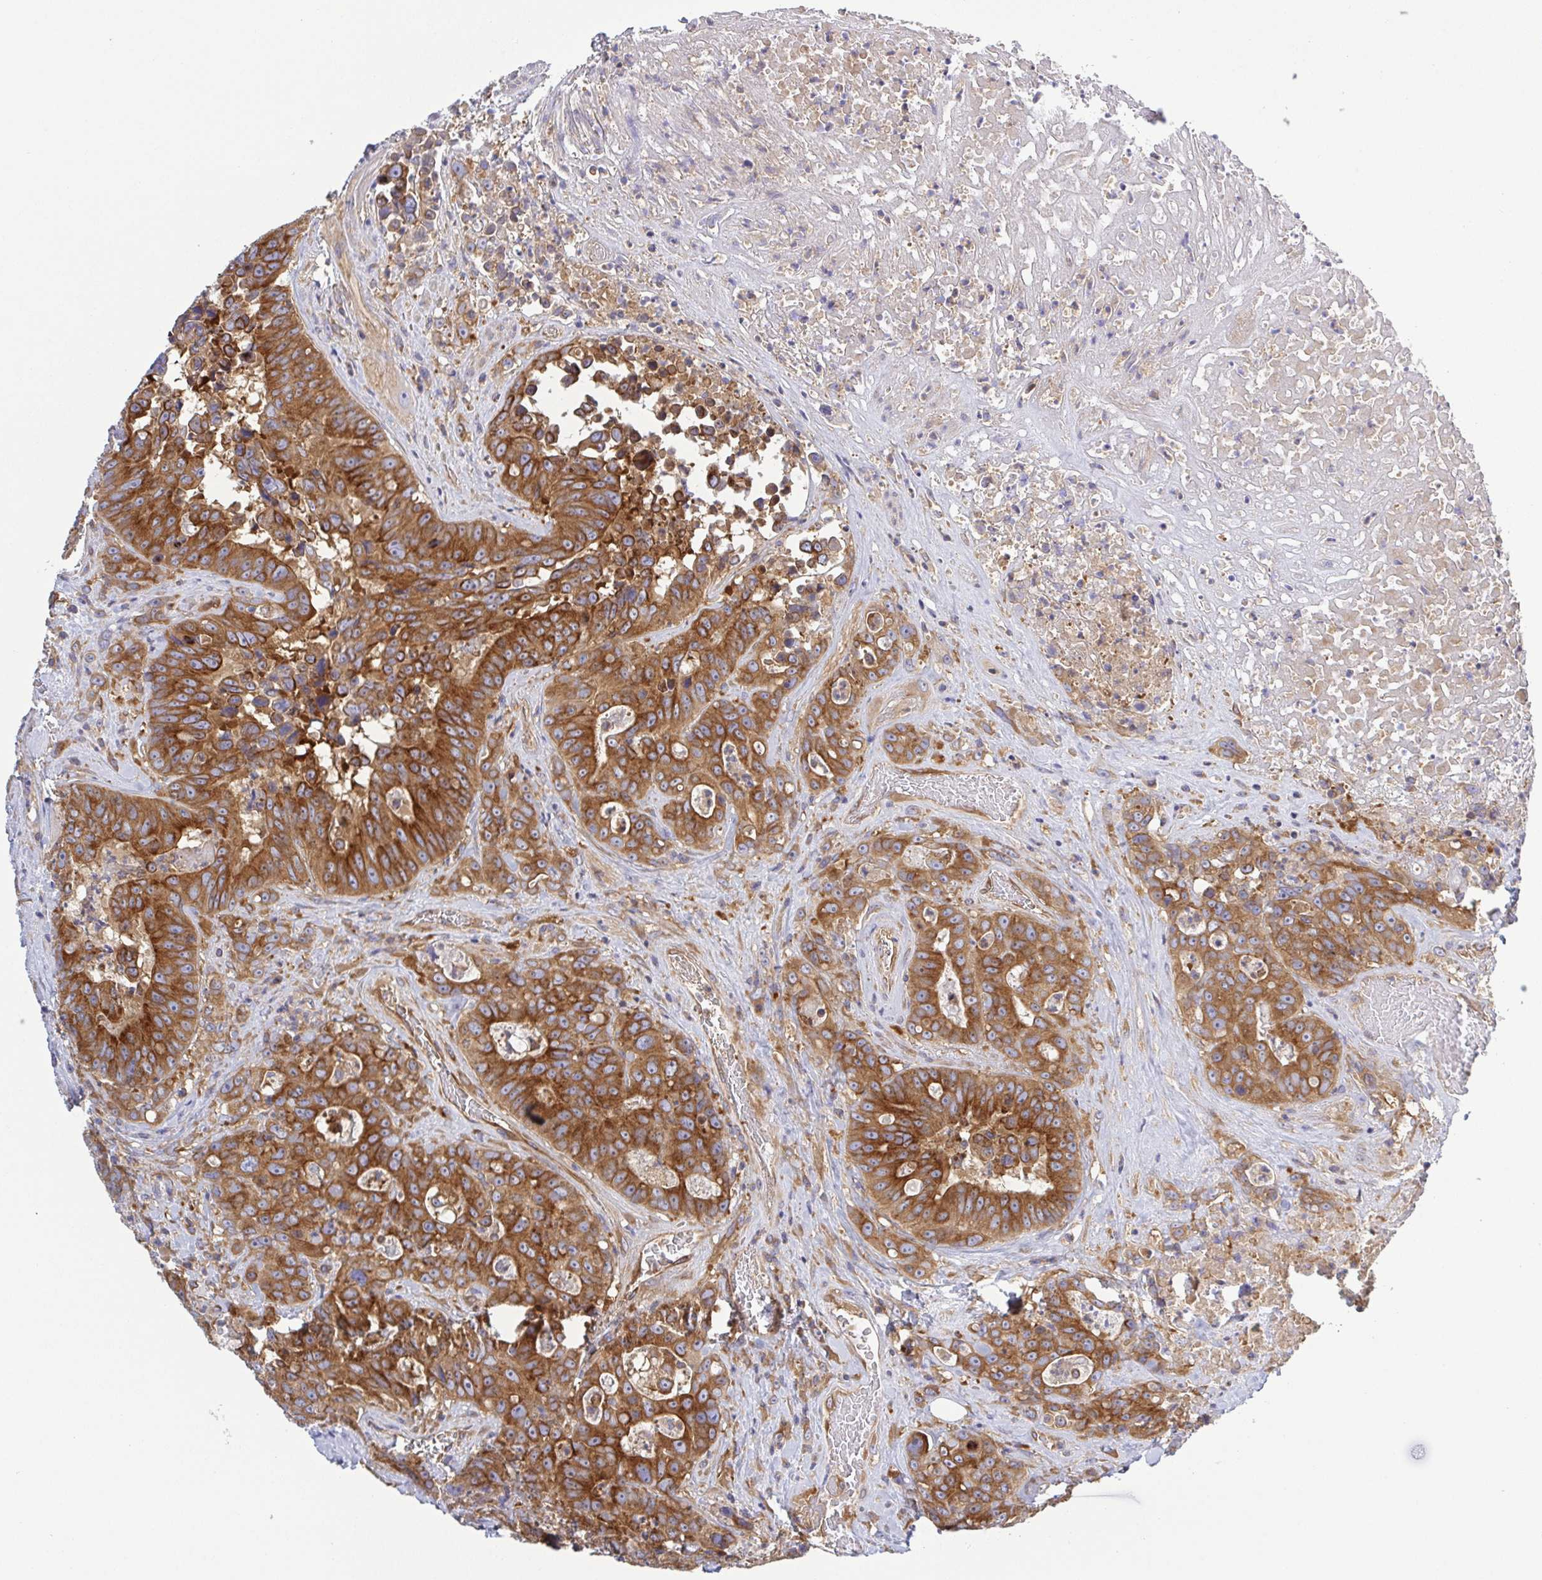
{"staining": {"intensity": "moderate", "quantity": ">75%", "location": "cytoplasmic/membranous"}, "tissue": "colorectal cancer", "cell_type": "Tumor cells", "image_type": "cancer", "snomed": [{"axis": "morphology", "description": "Adenocarcinoma, NOS"}, {"axis": "topography", "description": "Rectum"}], "caption": "DAB (3,3'-diaminobenzidine) immunohistochemical staining of adenocarcinoma (colorectal) exhibits moderate cytoplasmic/membranous protein positivity in approximately >75% of tumor cells.", "gene": "KIF5B", "patient": {"sex": "female", "age": 62}}